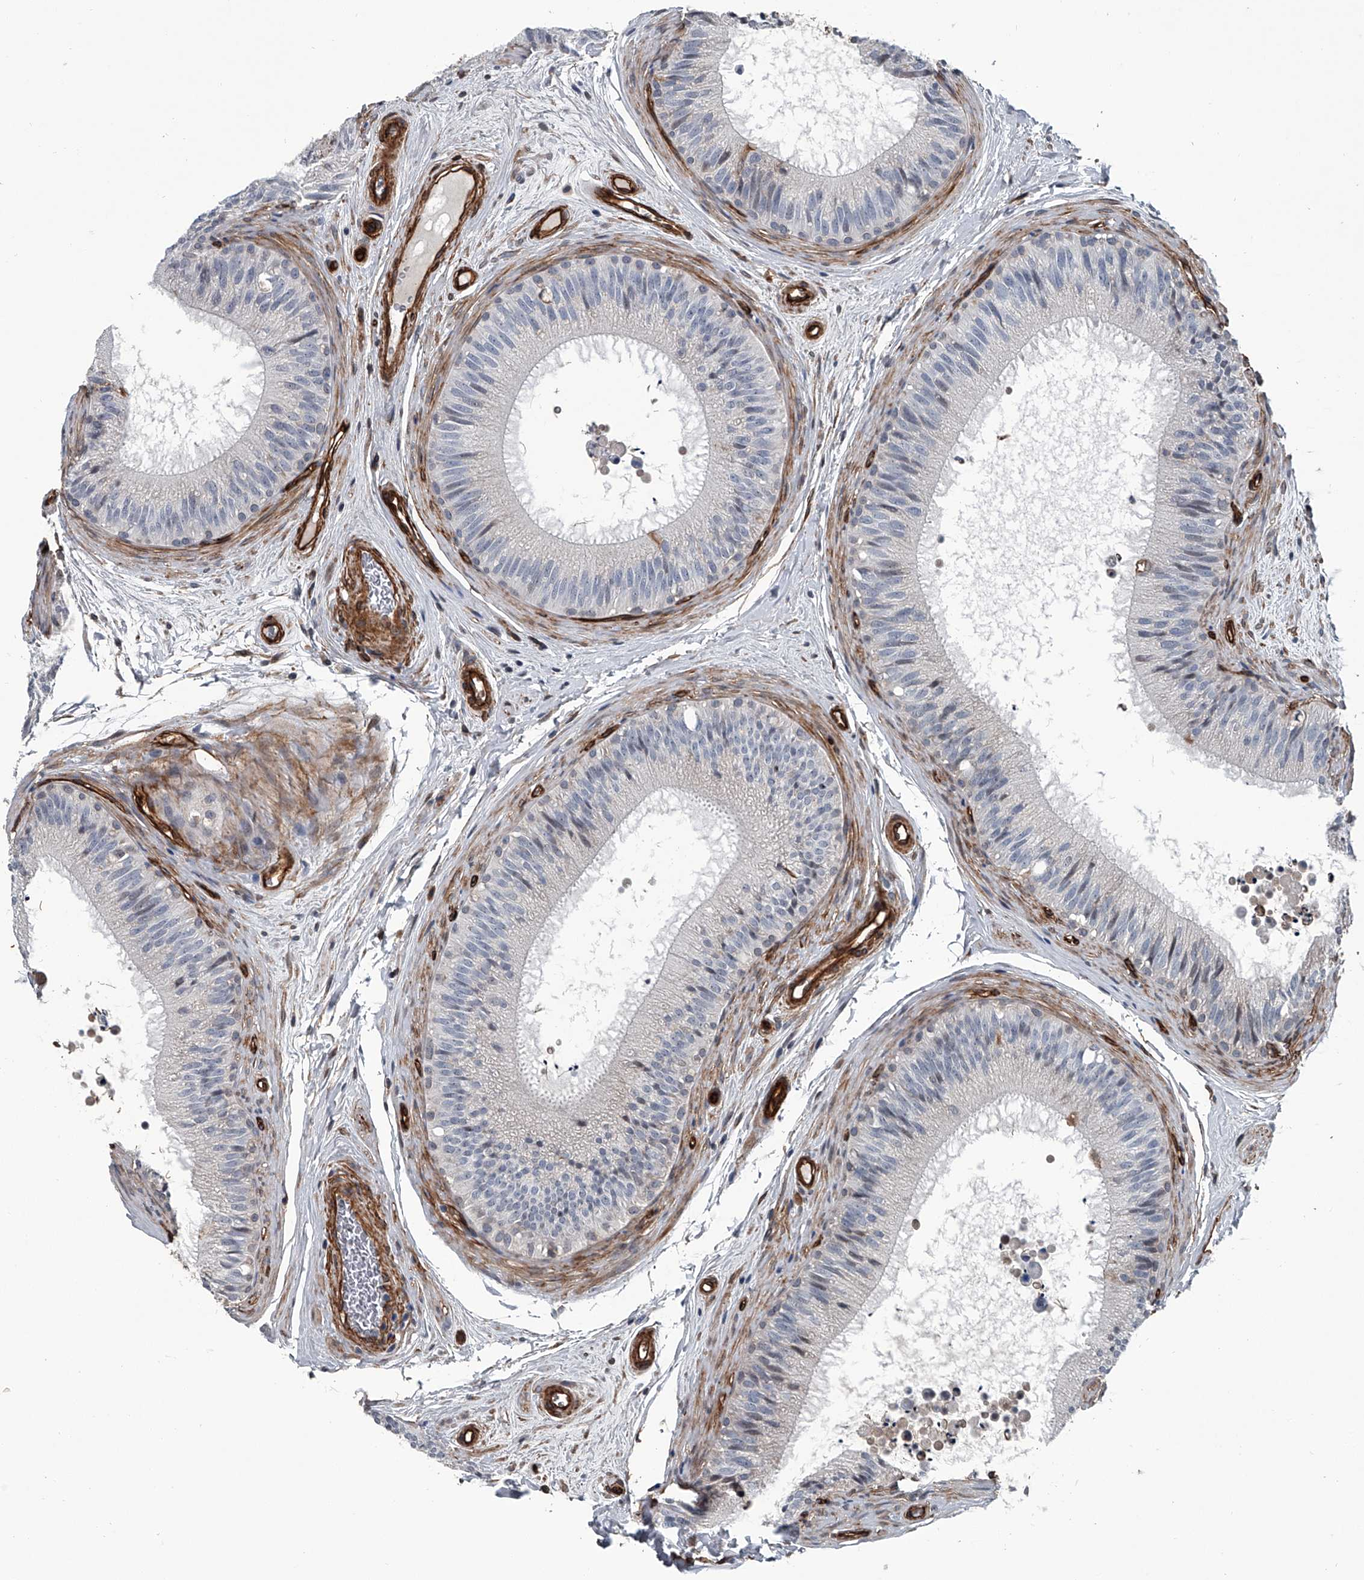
{"staining": {"intensity": "negative", "quantity": "none", "location": "none"}, "tissue": "epididymis", "cell_type": "Glandular cells", "image_type": "normal", "snomed": [{"axis": "morphology", "description": "Normal tissue, NOS"}, {"axis": "topography", "description": "Epididymis"}], "caption": "This is an IHC image of benign human epididymis. There is no expression in glandular cells.", "gene": "LDLRAD2", "patient": {"sex": "male", "age": 29}}